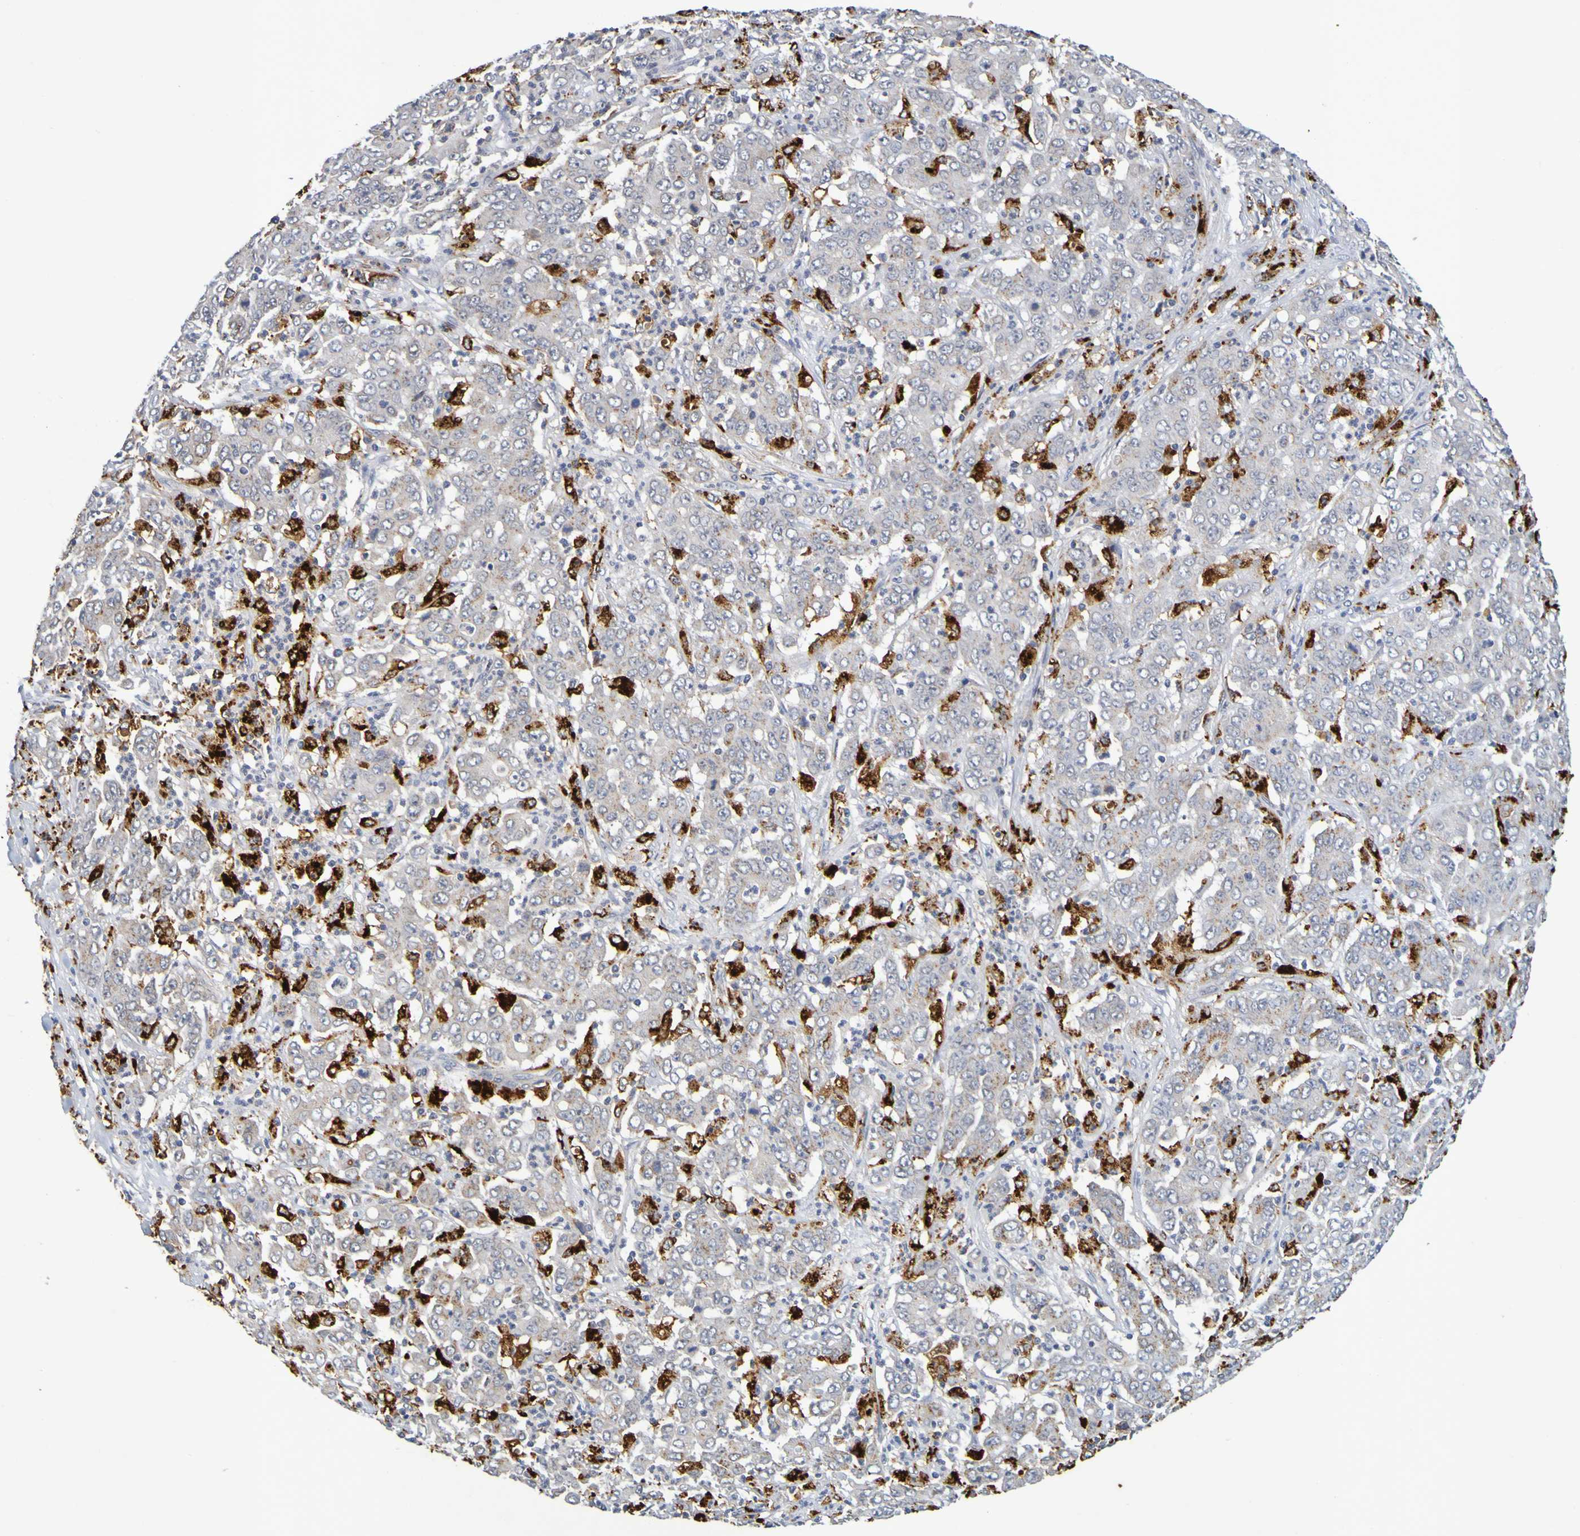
{"staining": {"intensity": "negative", "quantity": "none", "location": "none"}, "tissue": "stomach cancer", "cell_type": "Tumor cells", "image_type": "cancer", "snomed": [{"axis": "morphology", "description": "Adenocarcinoma, NOS"}, {"axis": "topography", "description": "Stomach, lower"}], "caption": "There is no significant expression in tumor cells of adenocarcinoma (stomach).", "gene": "TPH1", "patient": {"sex": "female", "age": 71}}